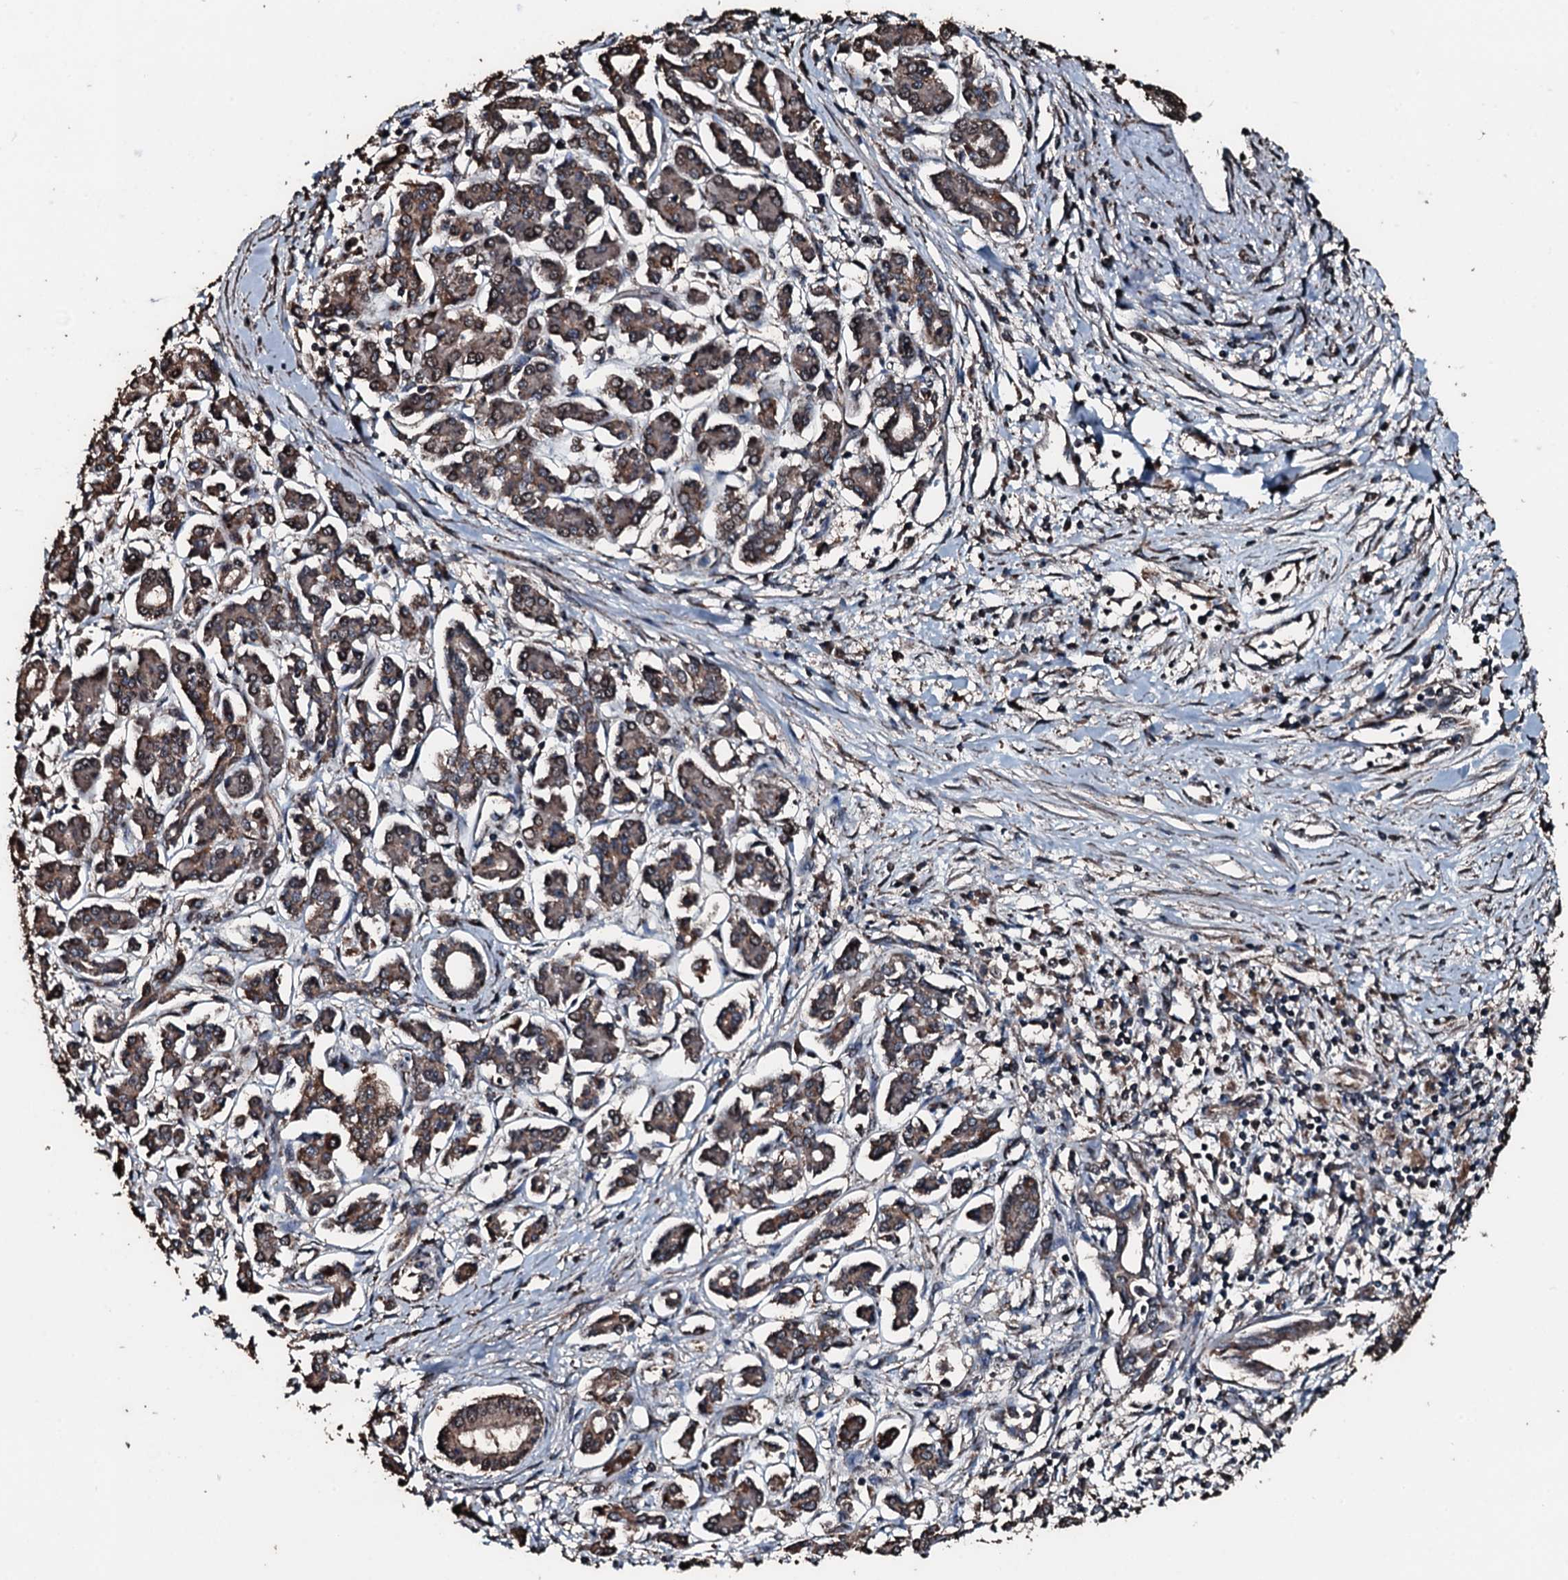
{"staining": {"intensity": "weak", "quantity": ">75%", "location": "cytoplasmic/membranous"}, "tissue": "pancreatic cancer", "cell_type": "Tumor cells", "image_type": "cancer", "snomed": [{"axis": "morphology", "description": "Adenocarcinoma, NOS"}, {"axis": "topography", "description": "Pancreas"}], "caption": "Immunohistochemical staining of pancreatic adenocarcinoma exhibits low levels of weak cytoplasmic/membranous protein staining in approximately >75% of tumor cells.", "gene": "FAAP24", "patient": {"sex": "female", "age": 50}}